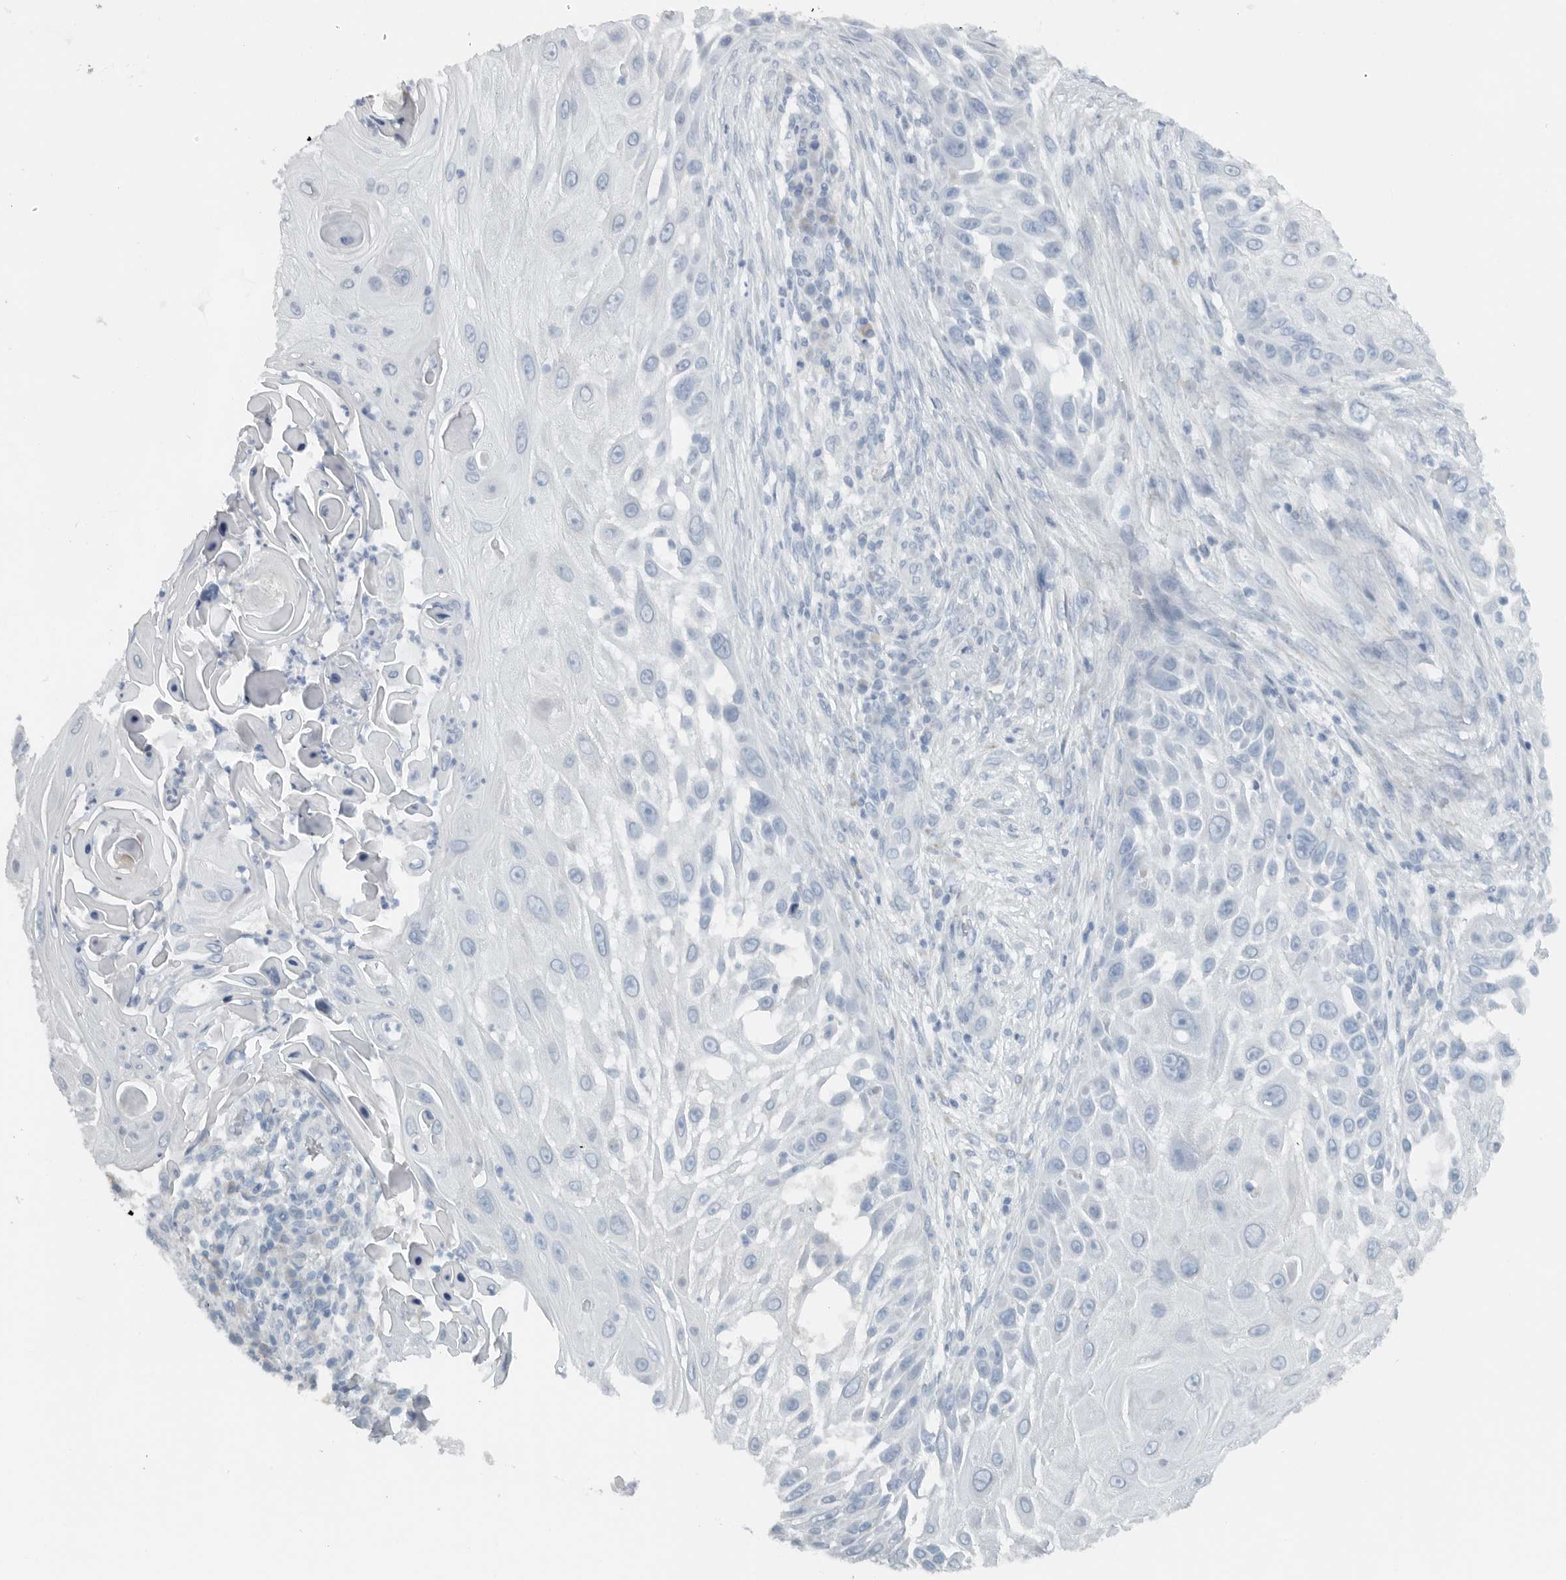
{"staining": {"intensity": "negative", "quantity": "none", "location": "none"}, "tissue": "skin cancer", "cell_type": "Tumor cells", "image_type": "cancer", "snomed": [{"axis": "morphology", "description": "Squamous cell carcinoma, NOS"}, {"axis": "topography", "description": "Skin"}], "caption": "DAB (3,3'-diaminobenzidine) immunohistochemical staining of skin cancer (squamous cell carcinoma) demonstrates no significant expression in tumor cells.", "gene": "PAM", "patient": {"sex": "female", "age": 44}}